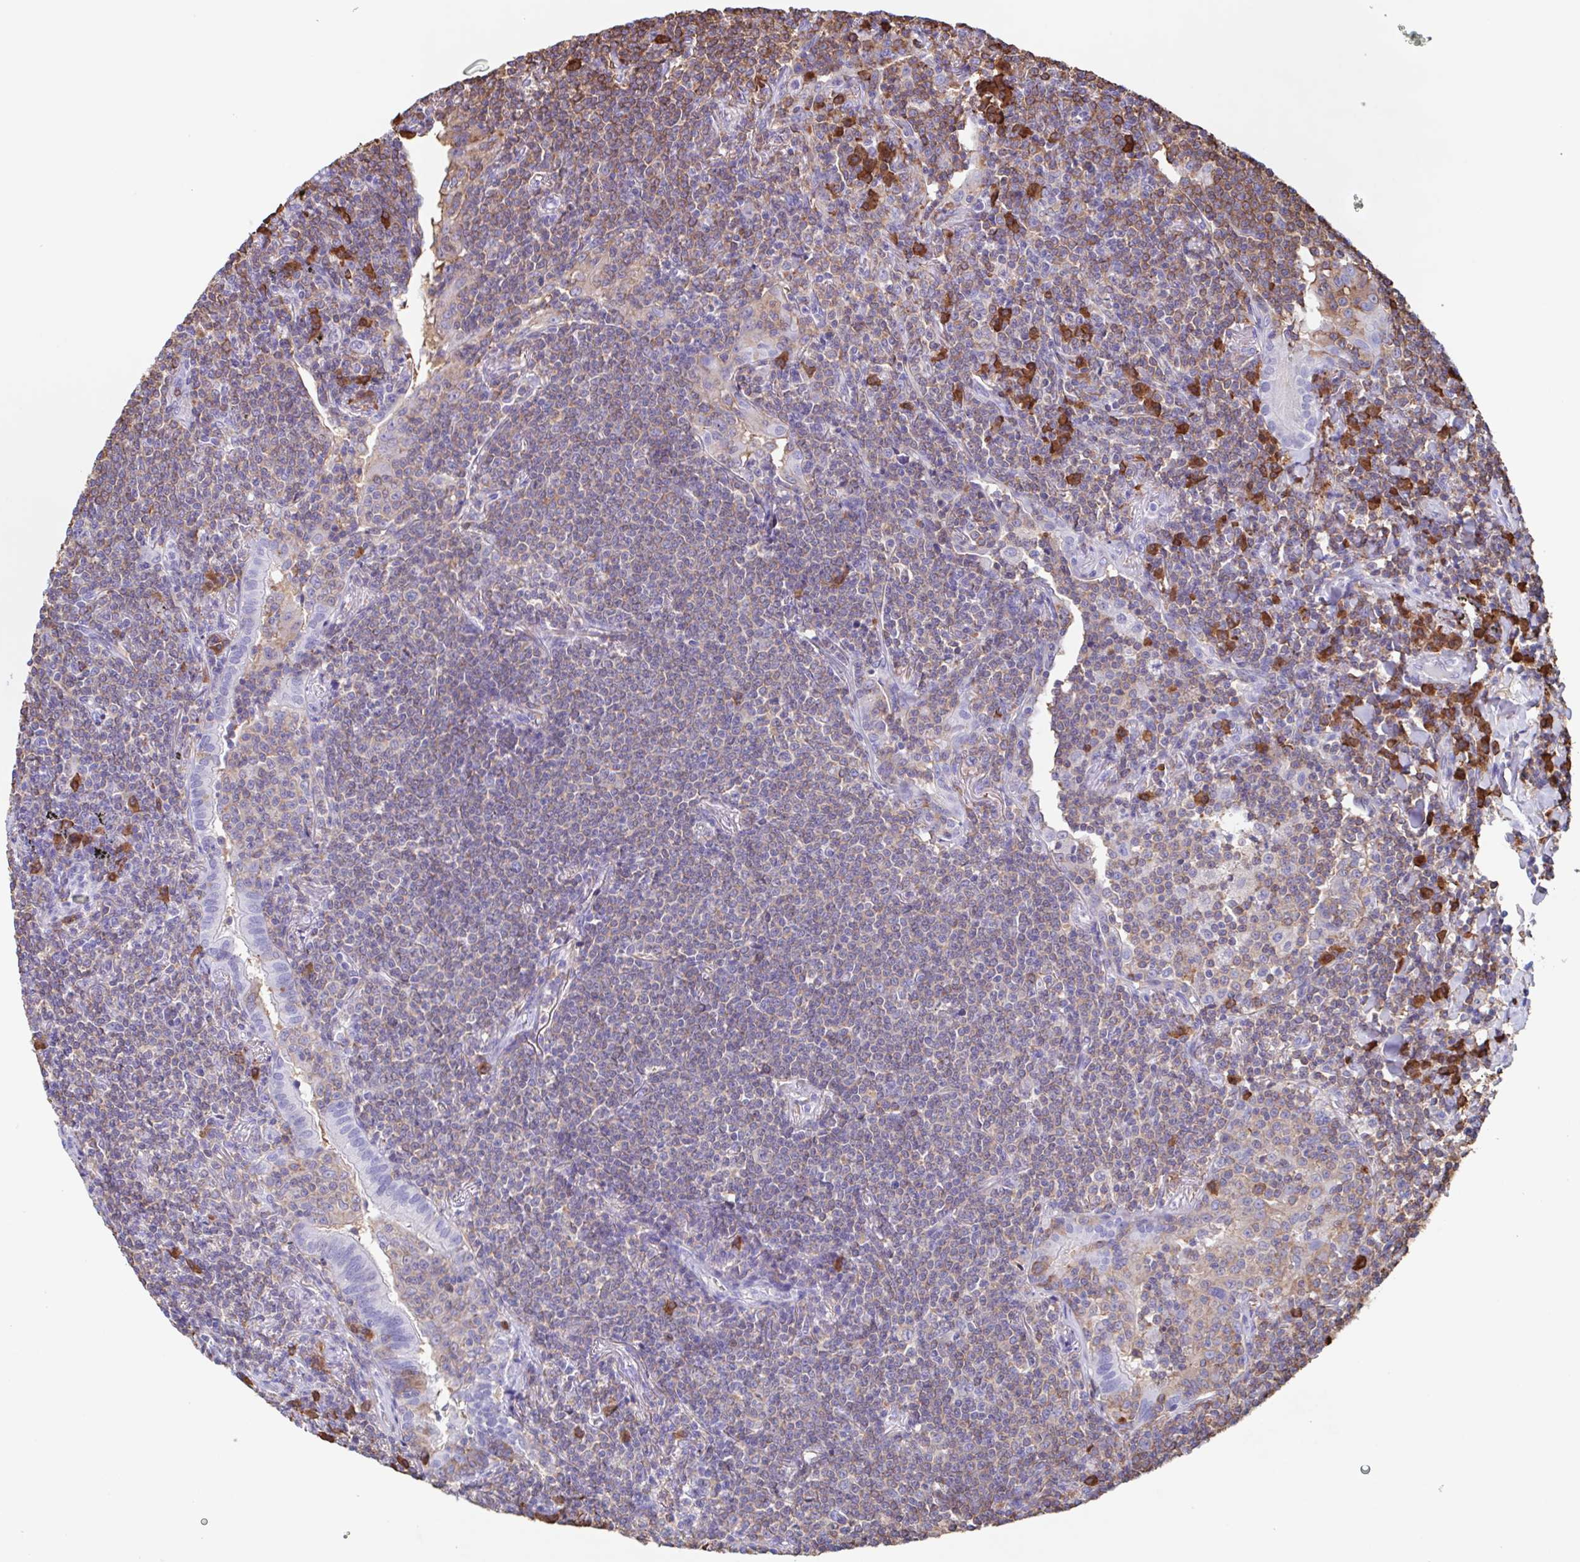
{"staining": {"intensity": "negative", "quantity": "none", "location": "none"}, "tissue": "lymphoma", "cell_type": "Tumor cells", "image_type": "cancer", "snomed": [{"axis": "morphology", "description": "Malignant lymphoma, non-Hodgkin's type, Low grade"}, {"axis": "topography", "description": "Lung"}], "caption": "Tumor cells are negative for protein expression in human lymphoma. Nuclei are stained in blue.", "gene": "TPD52", "patient": {"sex": "female", "age": 71}}